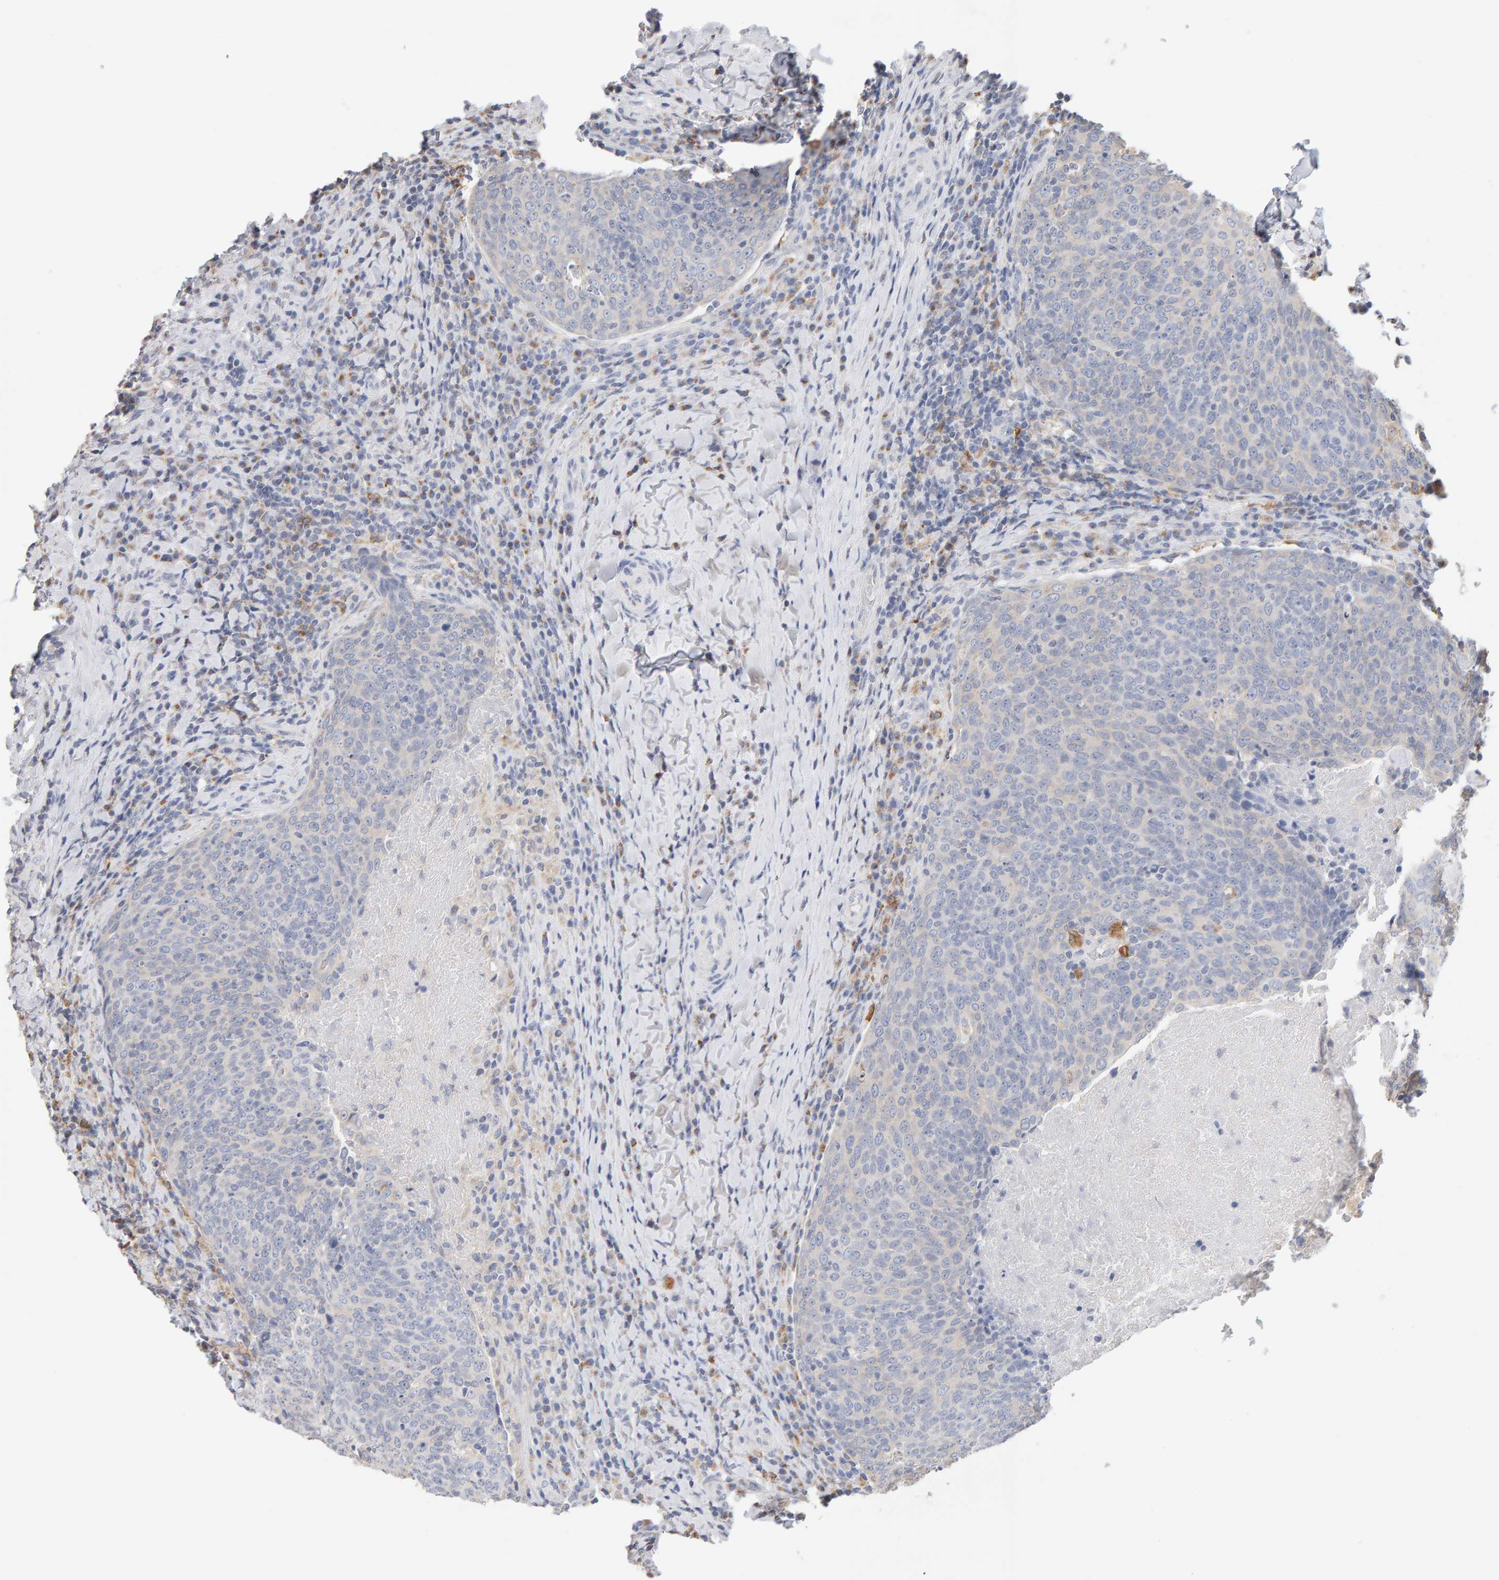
{"staining": {"intensity": "negative", "quantity": "none", "location": "none"}, "tissue": "head and neck cancer", "cell_type": "Tumor cells", "image_type": "cancer", "snomed": [{"axis": "morphology", "description": "Squamous cell carcinoma, NOS"}, {"axis": "morphology", "description": "Squamous cell carcinoma, metastatic, NOS"}, {"axis": "topography", "description": "Lymph node"}, {"axis": "topography", "description": "Head-Neck"}], "caption": "Immunohistochemistry (IHC) of human head and neck squamous cell carcinoma demonstrates no positivity in tumor cells.", "gene": "SGPL1", "patient": {"sex": "male", "age": 62}}